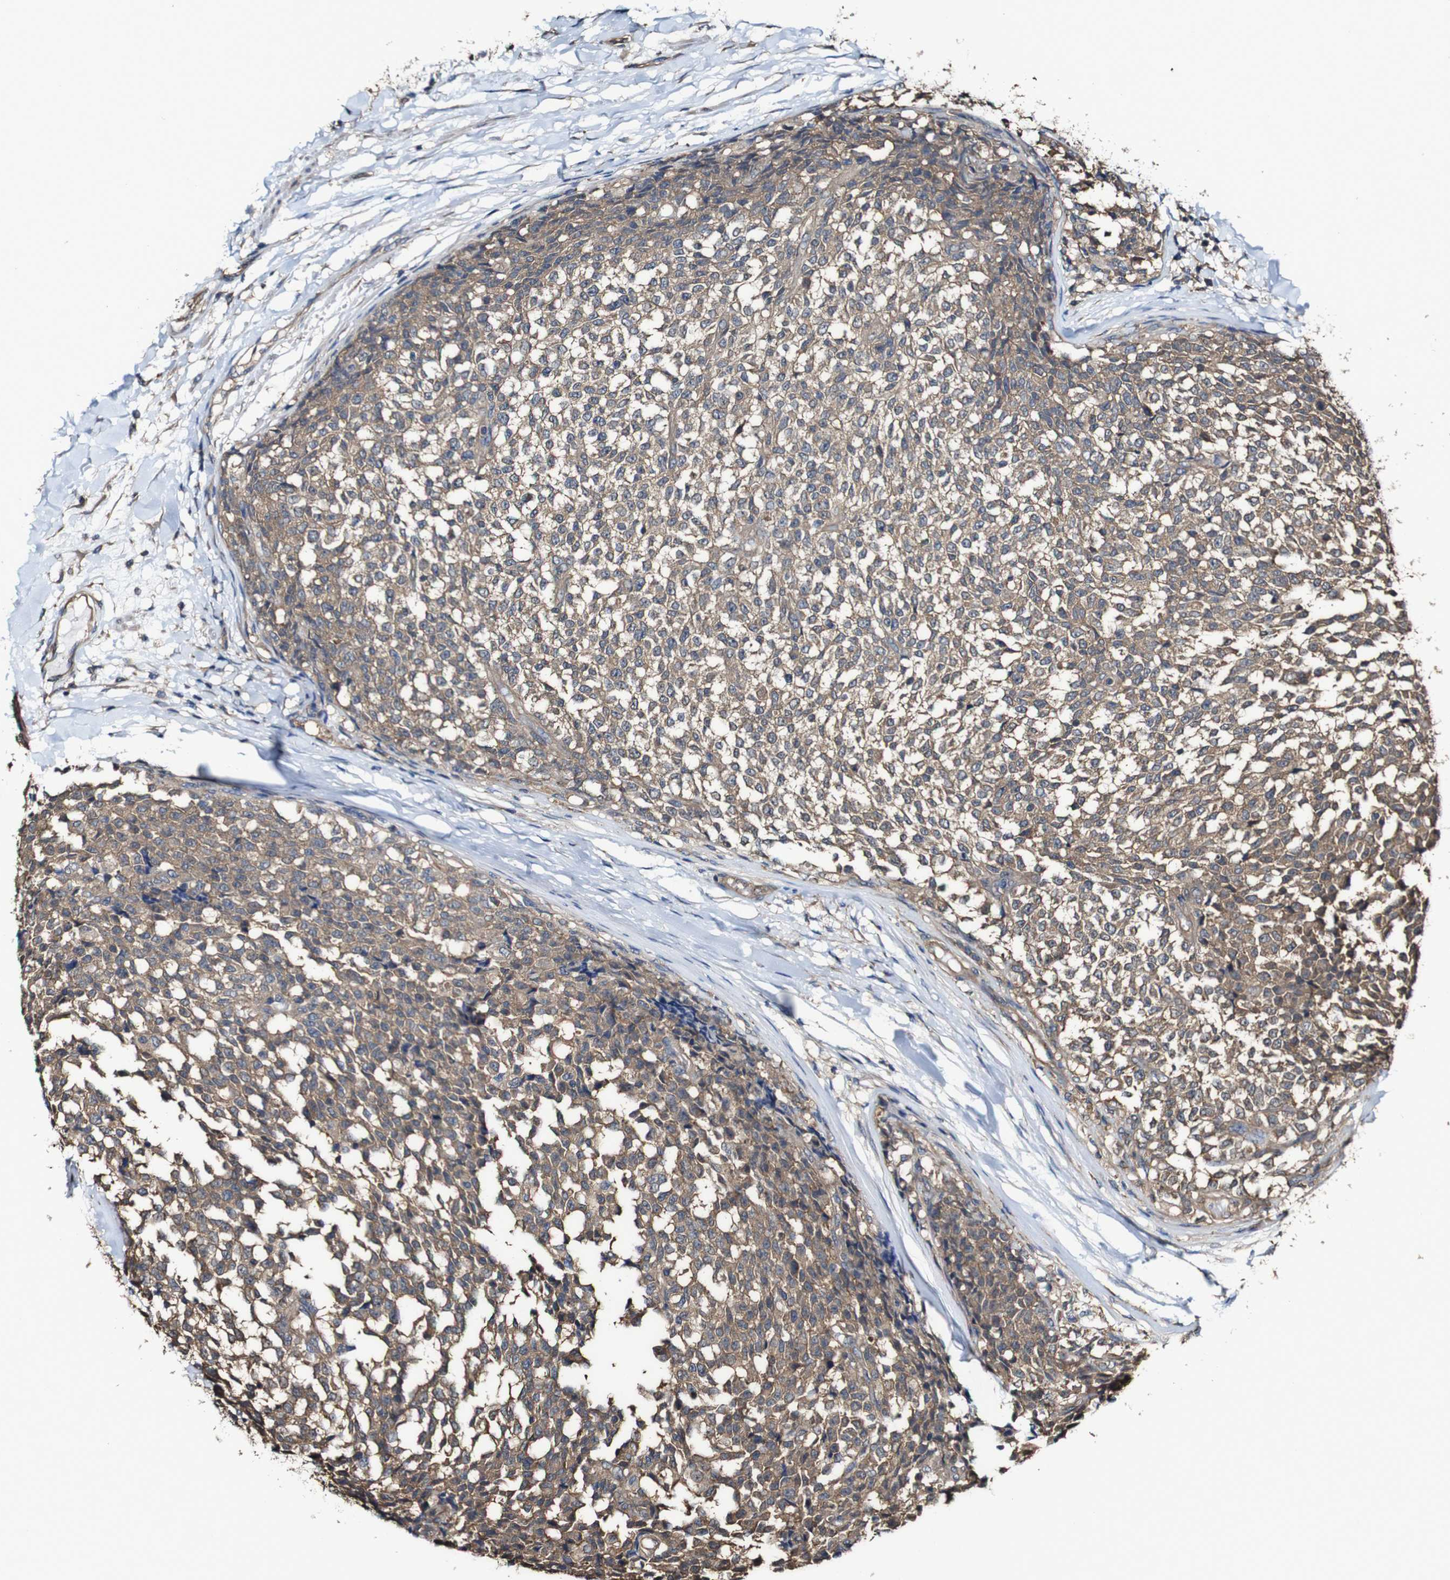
{"staining": {"intensity": "moderate", "quantity": ">75%", "location": "cytoplasmic/membranous"}, "tissue": "testis cancer", "cell_type": "Tumor cells", "image_type": "cancer", "snomed": [{"axis": "morphology", "description": "Seminoma, NOS"}, {"axis": "topography", "description": "Testis"}], "caption": "Testis cancer tissue demonstrates moderate cytoplasmic/membranous expression in about >75% of tumor cells, visualized by immunohistochemistry. (brown staining indicates protein expression, while blue staining denotes nuclei).", "gene": "PTPRR", "patient": {"sex": "male", "age": 59}}